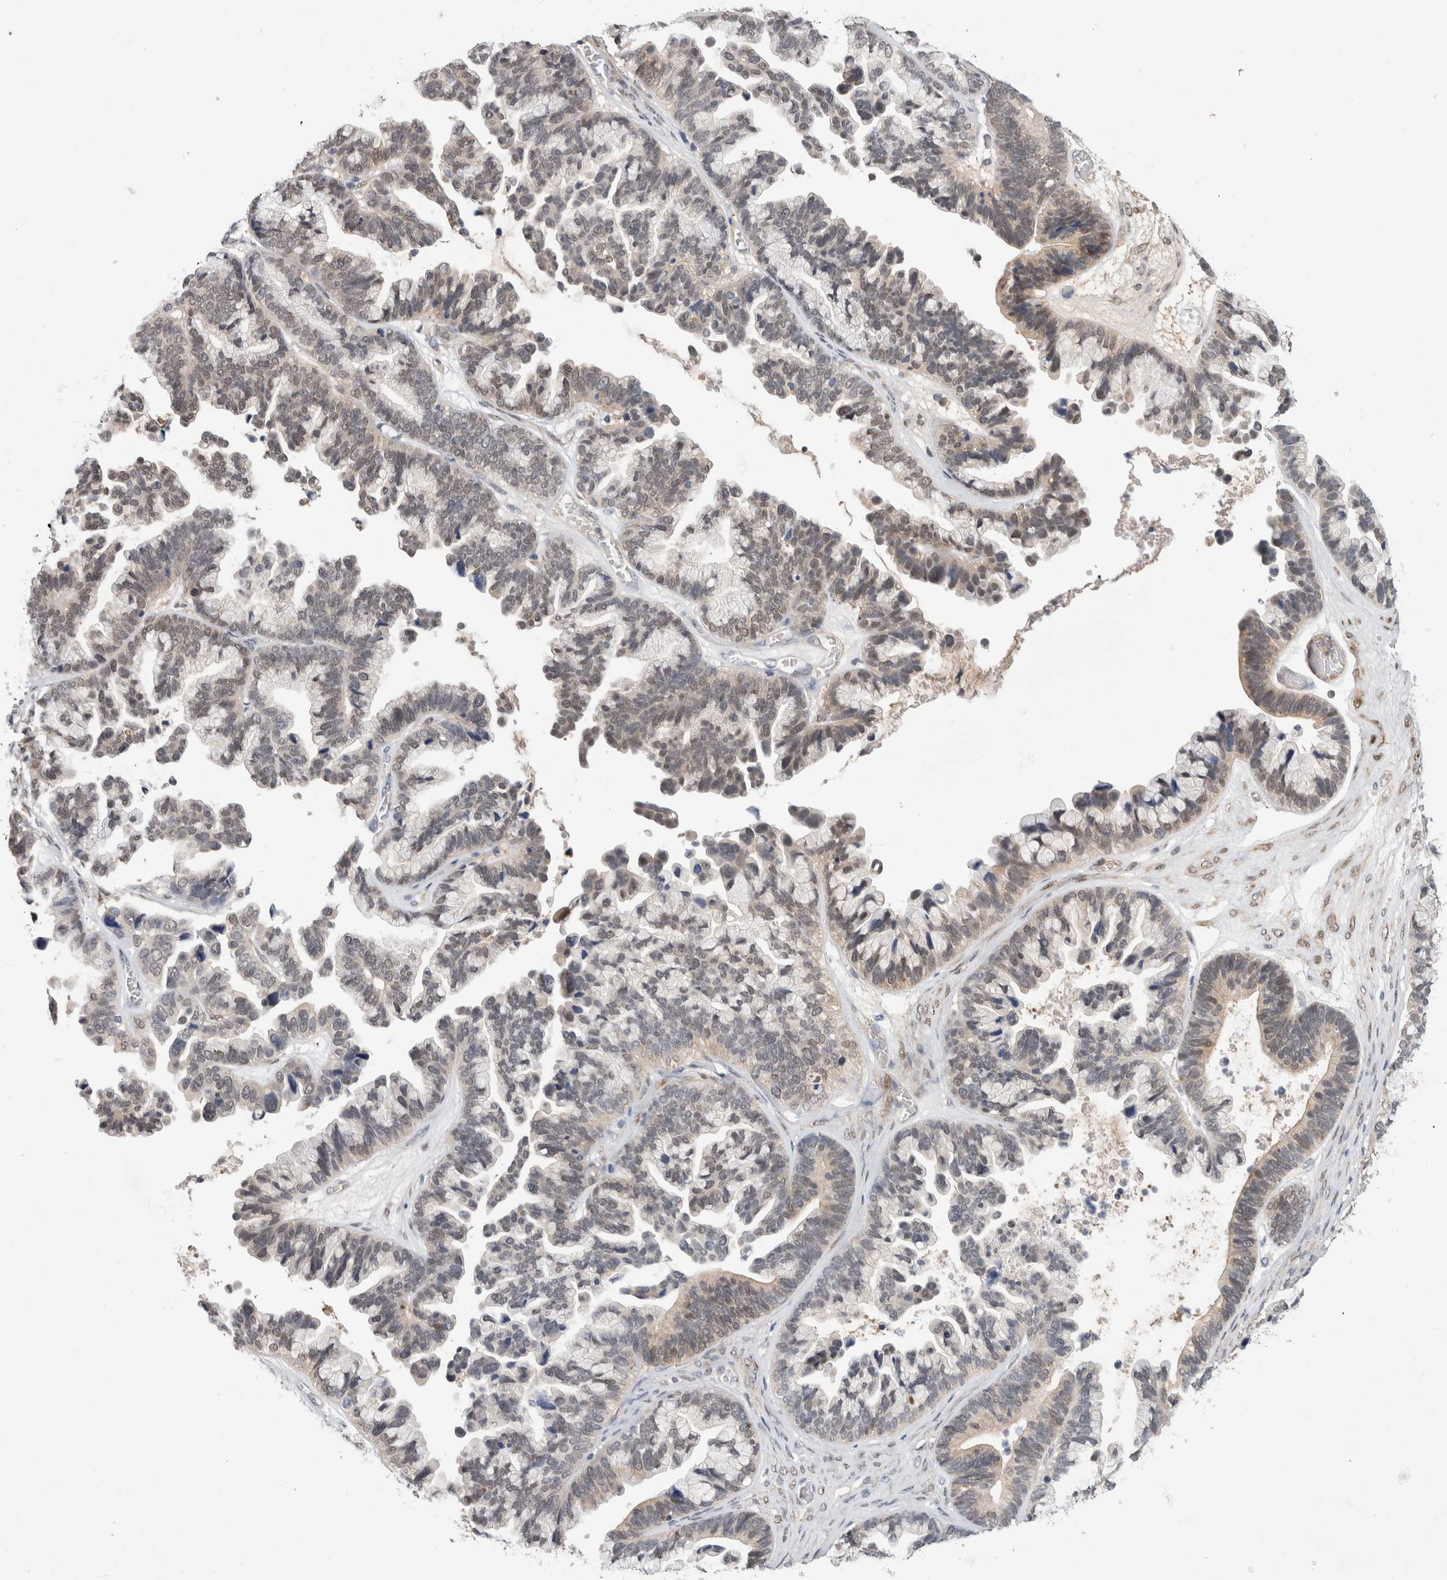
{"staining": {"intensity": "weak", "quantity": "<25%", "location": "nuclear"}, "tissue": "ovarian cancer", "cell_type": "Tumor cells", "image_type": "cancer", "snomed": [{"axis": "morphology", "description": "Cystadenocarcinoma, serous, NOS"}, {"axis": "topography", "description": "Ovary"}], "caption": "Immunohistochemical staining of ovarian serous cystadenocarcinoma demonstrates no significant staining in tumor cells.", "gene": "PGM1", "patient": {"sex": "female", "age": 56}}